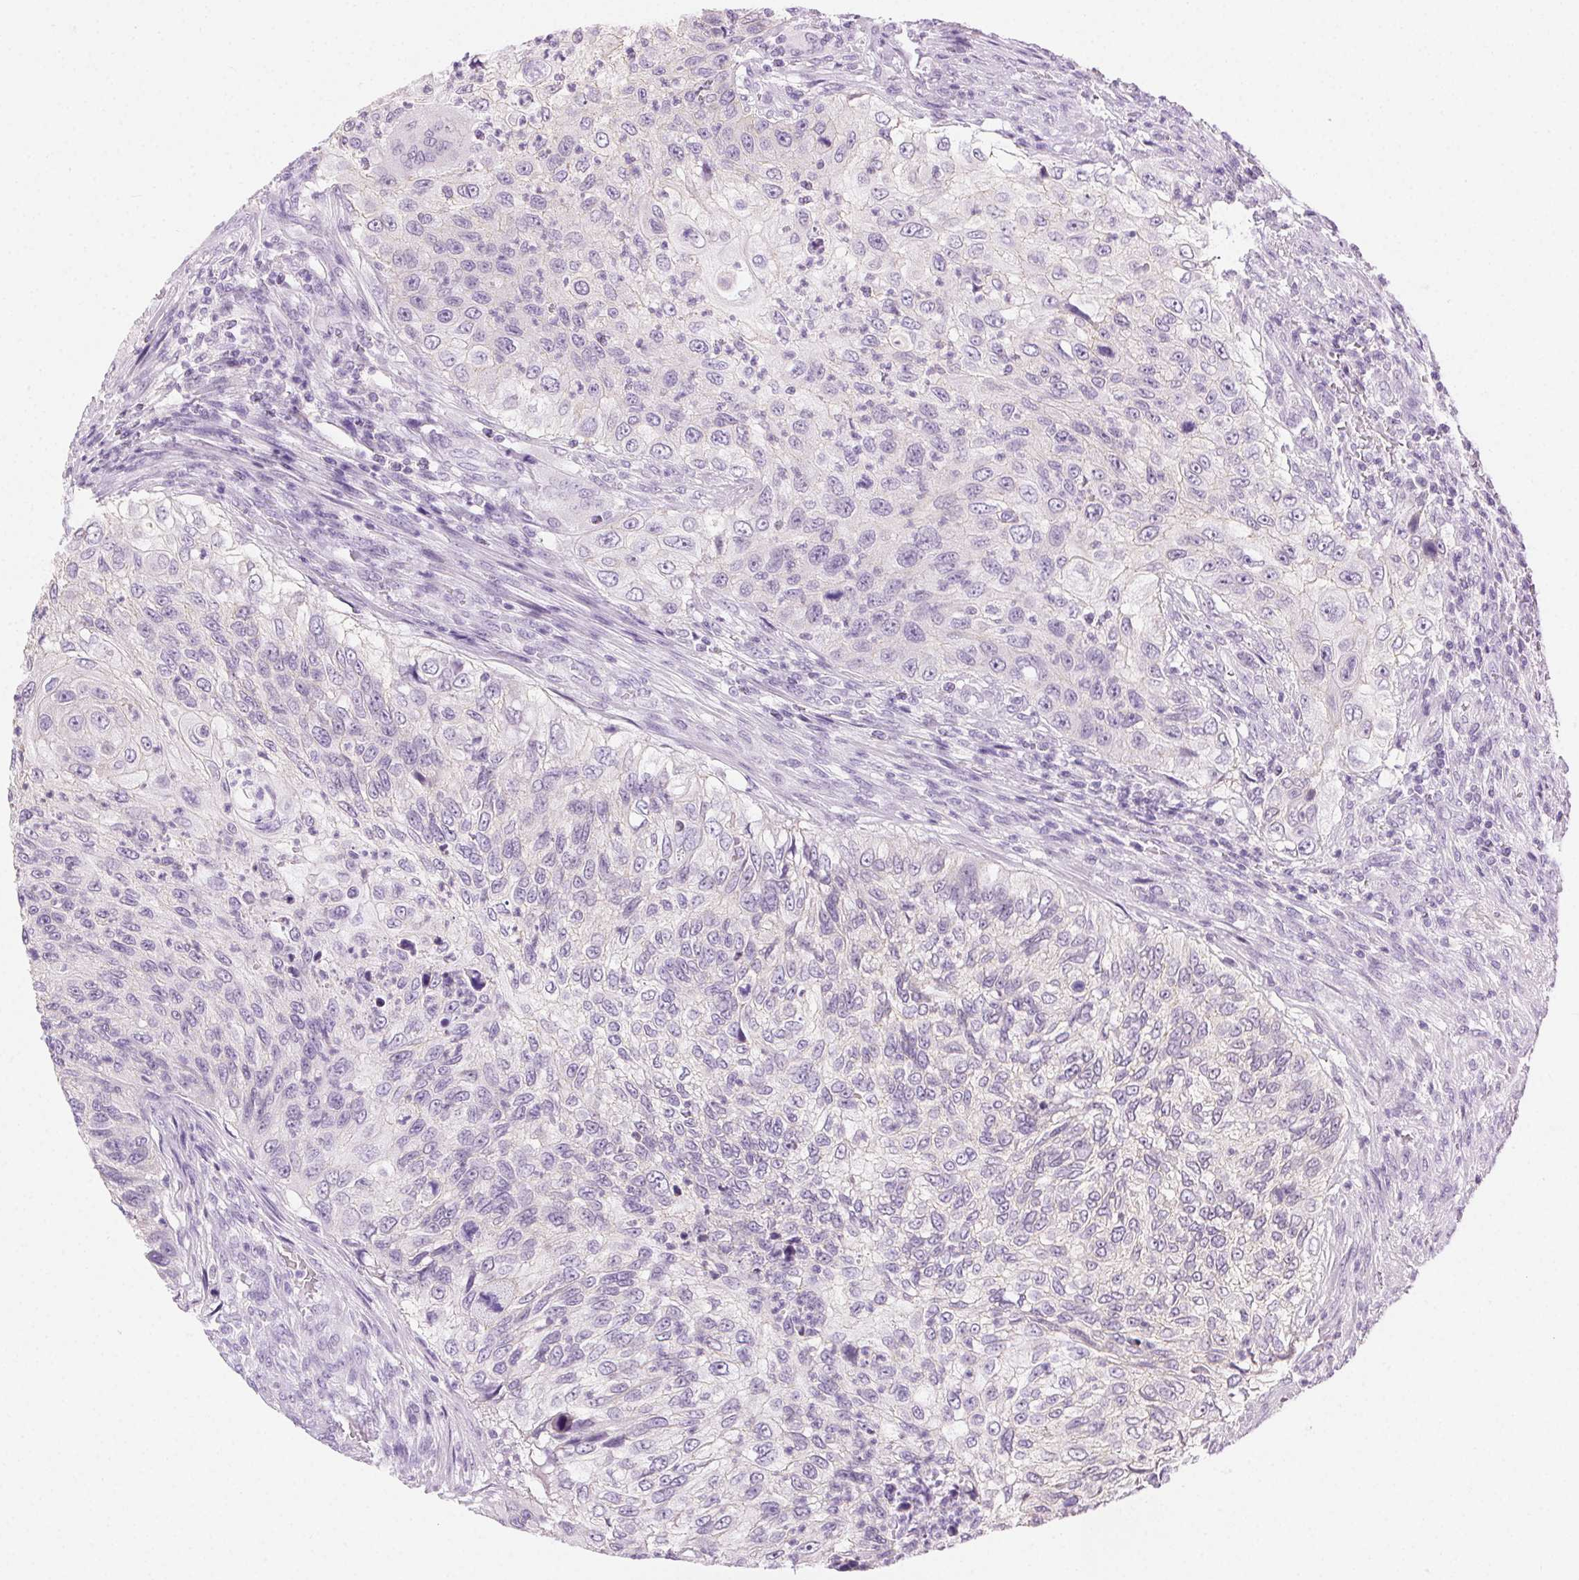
{"staining": {"intensity": "negative", "quantity": "none", "location": "none"}, "tissue": "urothelial cancer", "cell_type": "Tumor cells", "image_type": "cancer", "snomed": [{"axis": "morphology", "description": "Urothelial carcinoma, High grade"}, {"axis": "topography", "description": "Urinary bladder"}], "caption": "The immunohistochemistry photomicrograph has no significant positivity in tumor cells of urothelial carcinoma (high-grade) tissue.", "gene": "CLDN10", "patient": {"sex": "female", "age": 60}}